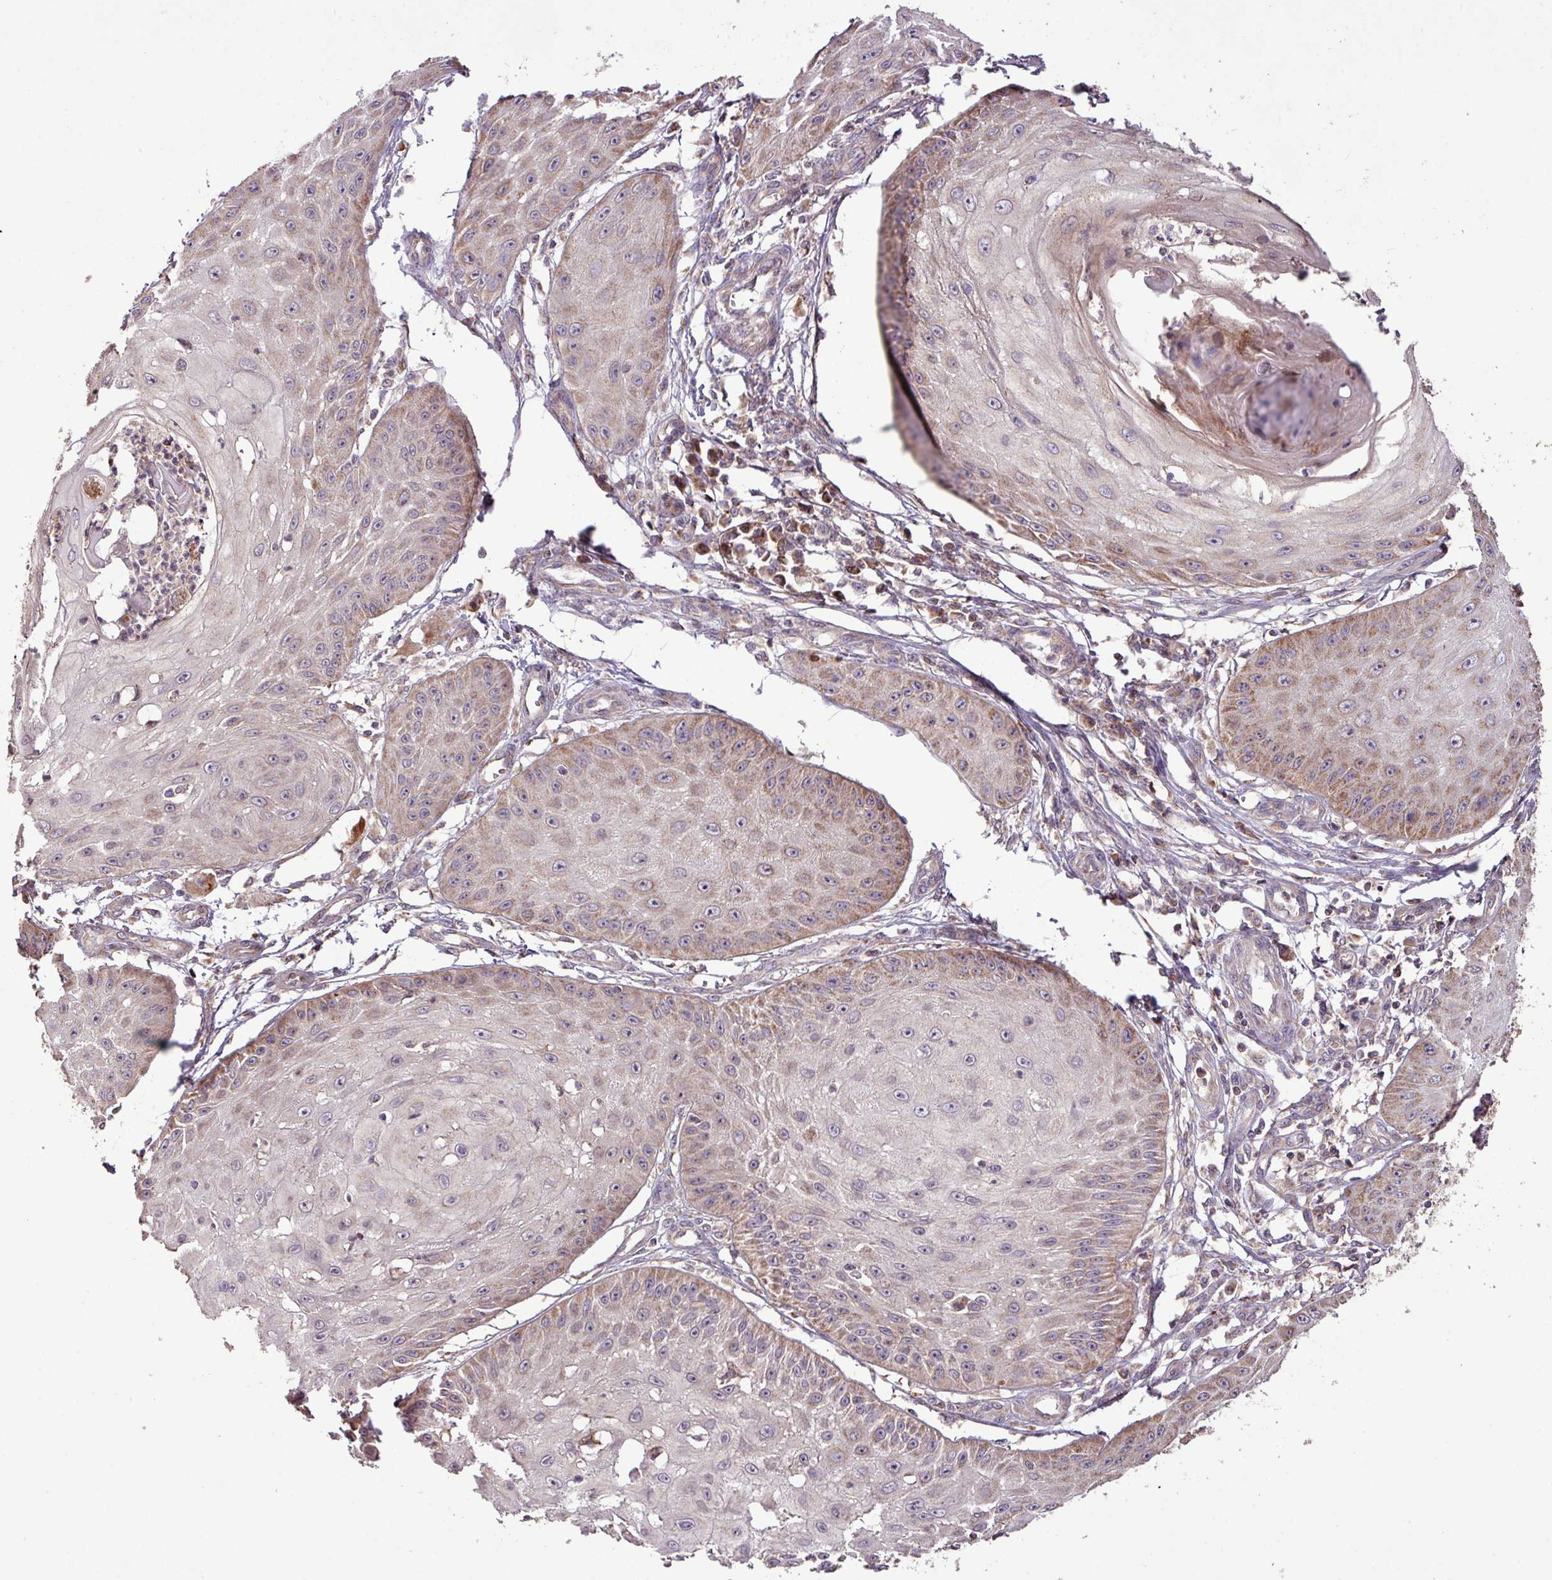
{"staining": {"intensity": "weak", "quantity": "25%-75%", "location": "cytoplasmic/membranous"}, "tissue": "skin cancer", "cell_type": "Tumor cells", "image_type": "cancer", "snomed": [{"axis": "morphology", "description": "Squamous cell carcinoma, NOS"}, {"axis": "topography", "description": "Skin"}], "caption": "The histopathology image exhibits immunohistochemical staining of skin squamous cell carcinoma. There is weak cytoplasmic/membranous expression is appreciated in approximately 25%-75% of tumor cells.", "gene": "YPEL3", "patient": {"sex": "male", "age": 70}}